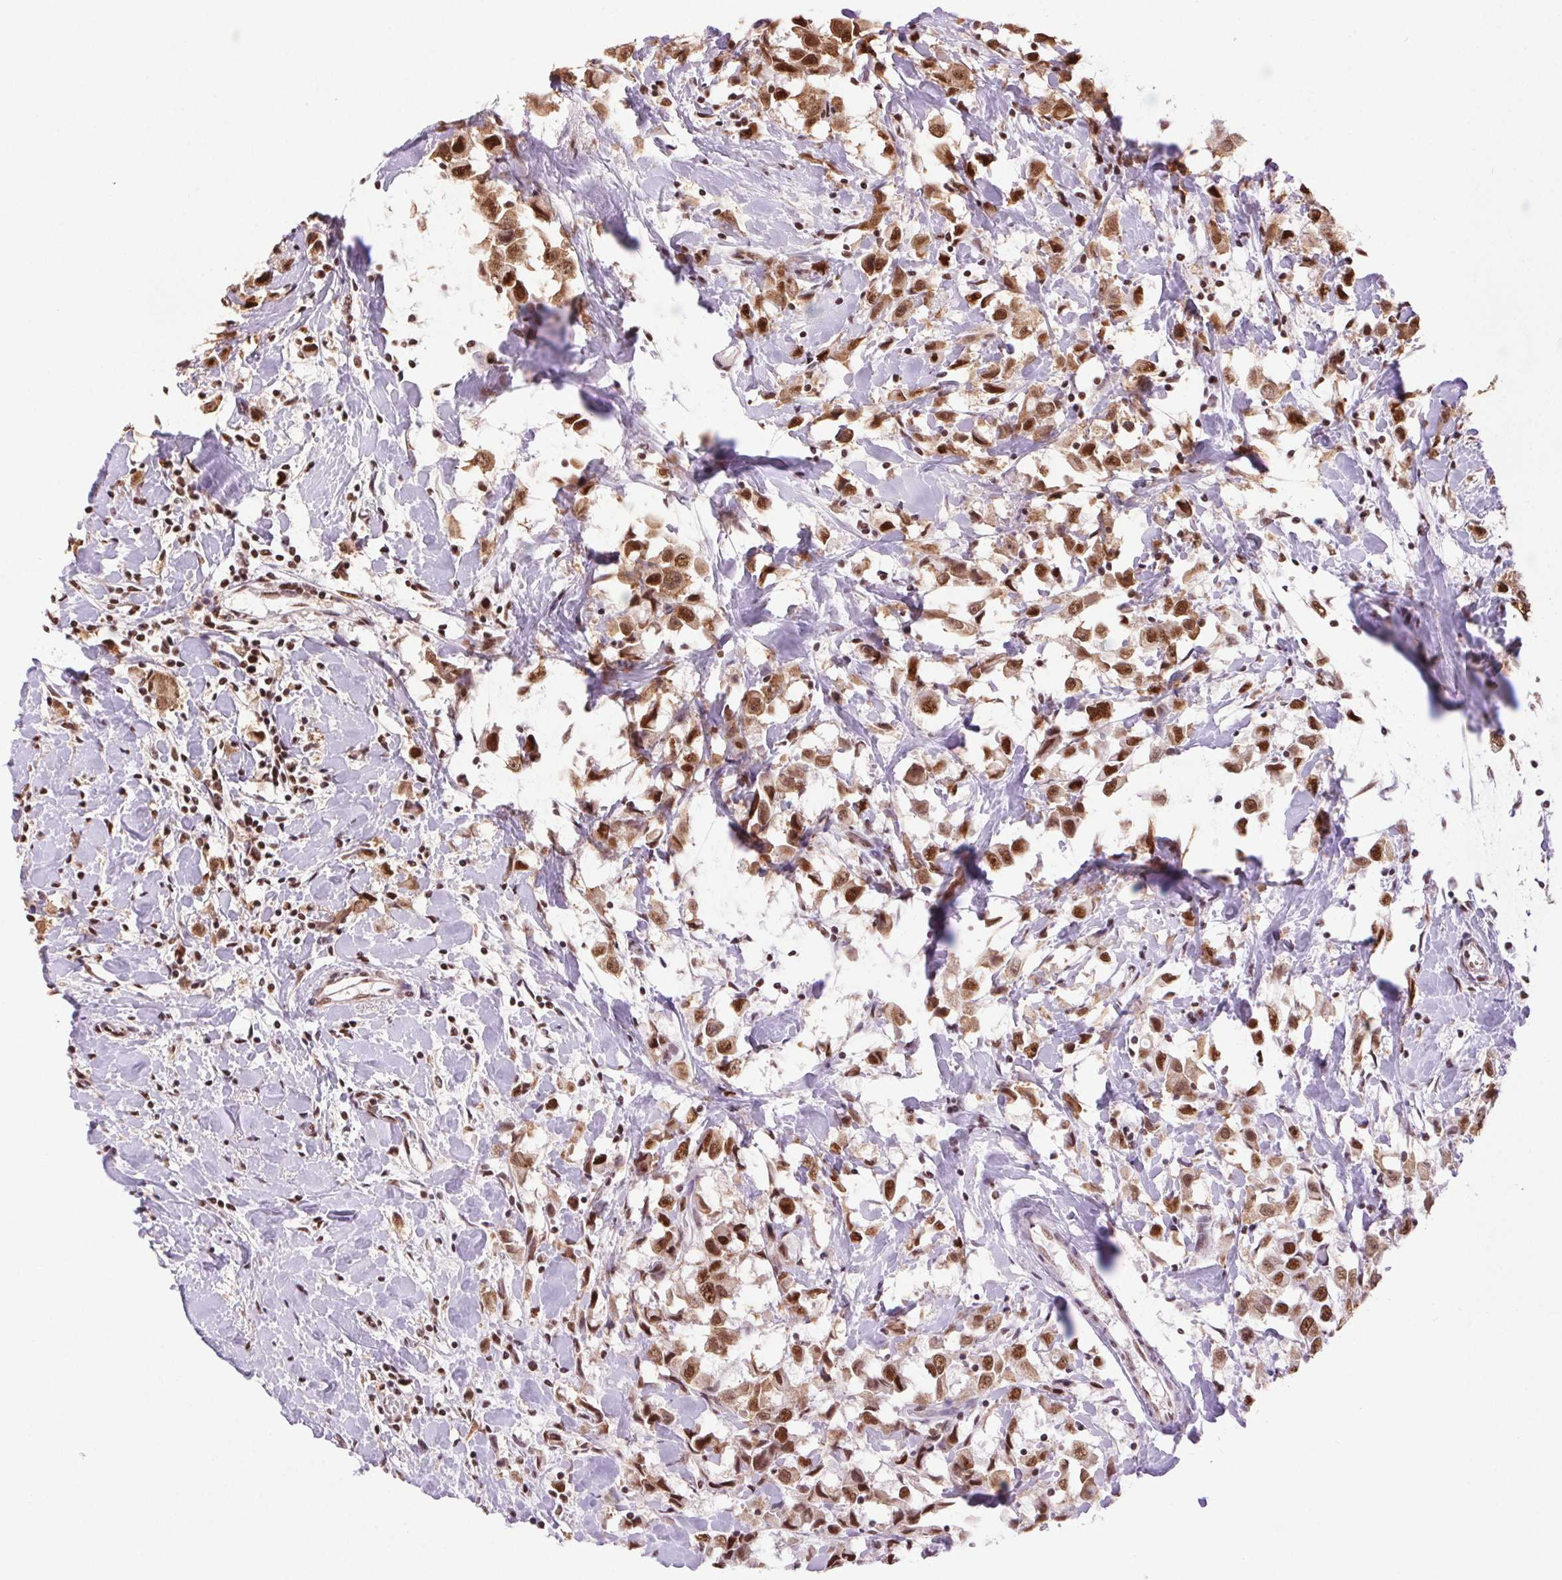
{"staining": {"intensity": "moderate", "quantity": ">75%", "location": "nuclear"}, "tissue": "breast cancer", "cell_type": "Tumor cells", "image_type": "cancer", "snomed": [{"axis": "morphology", "description": "Duct carcinoma"}, {"axis": "topography", "description": "Breast"}], "caption": "Human breast invasive ductal carcinoma stained with a brown dye reveals moderate nuclear positive expression in about >75% of tumor cells.", "gene": "ZNF207", "patient": {"sex": "female", "age": 61}}